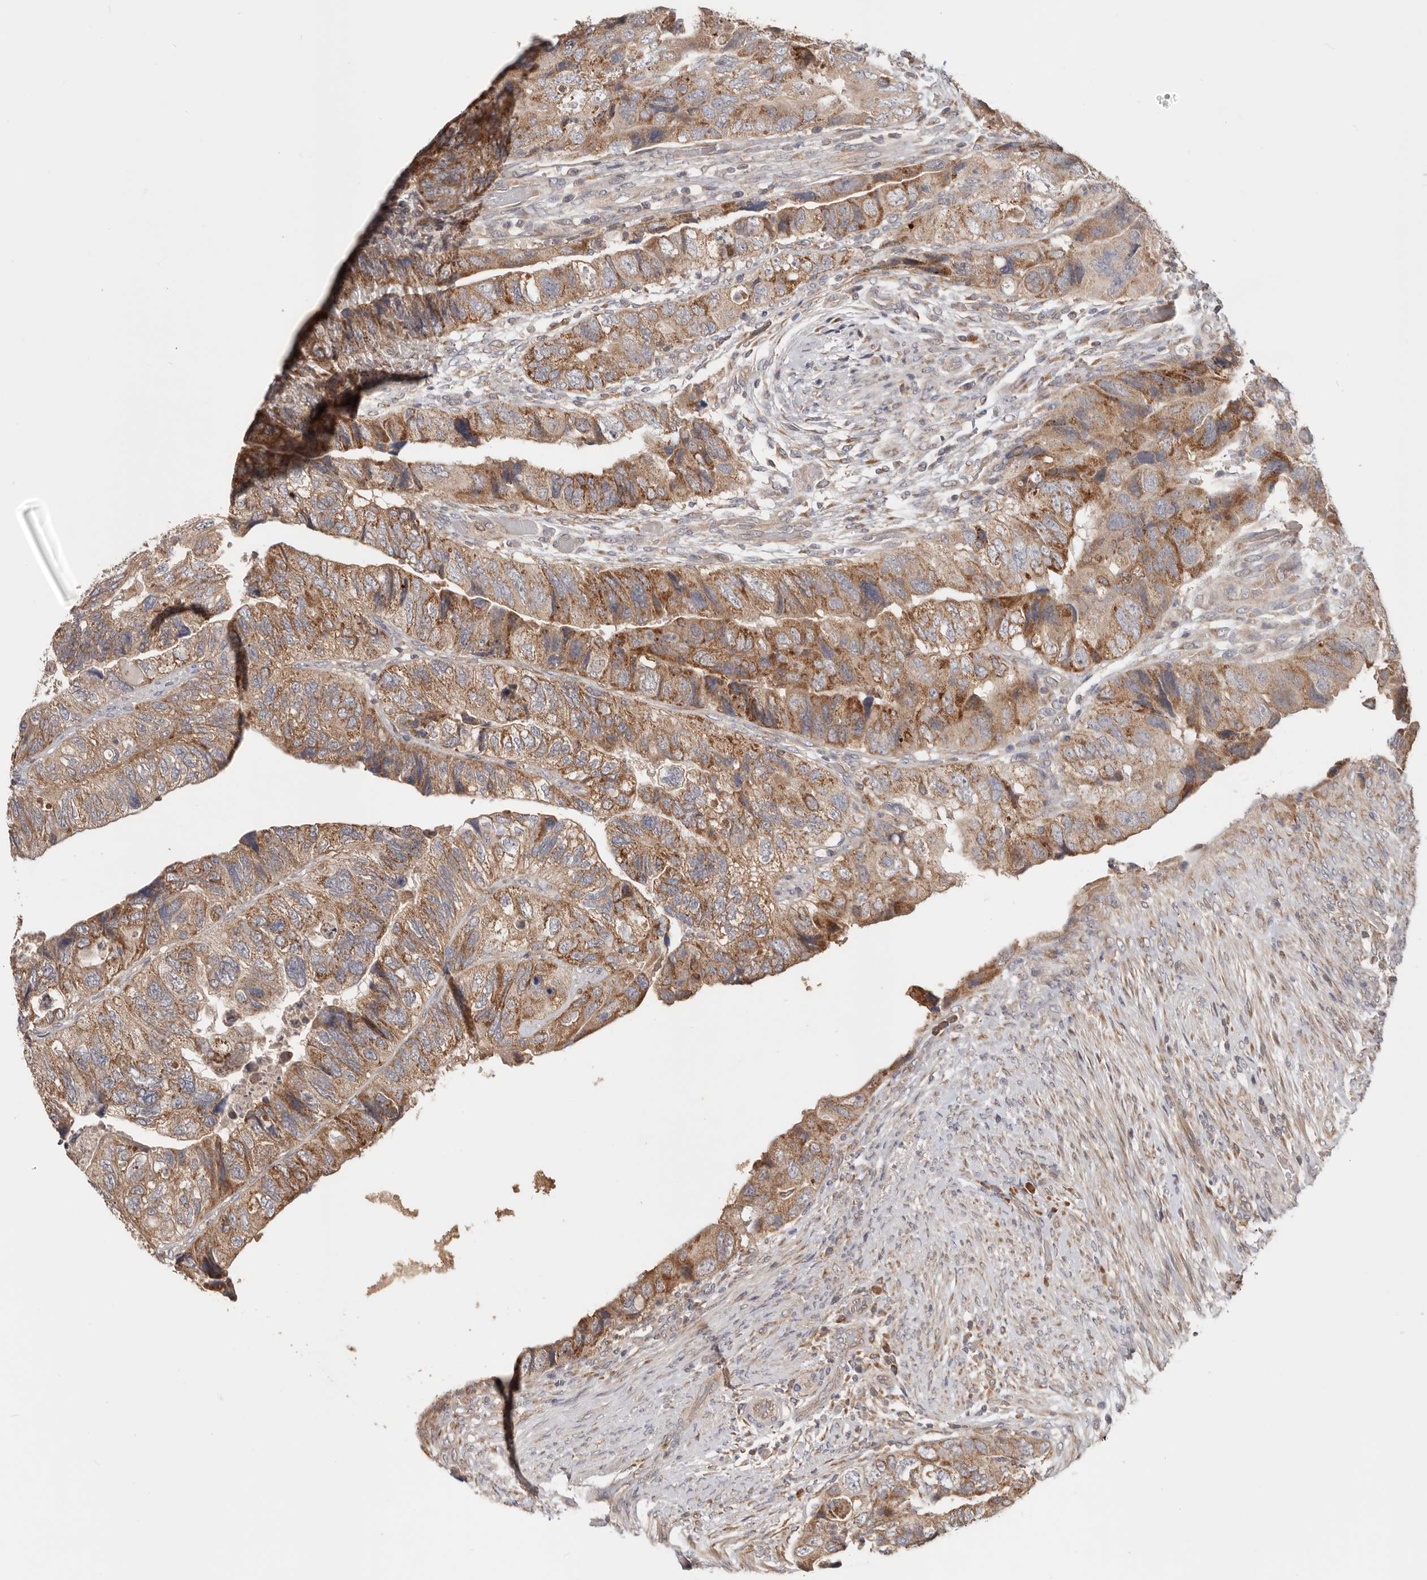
{"staining": {"intensity": "moderate", "quantity": ">75%", "location": "cytoplasmic/membranous"}, "tissue": "colorectal cancer", "cell_type": "Tumor cells", "image_type": "cancer", "snomed": [{"axis": "morphology", "description": "Adenocarcinoma, NOS"}, {"axis": "topography", "description": "Rectum"}], "caption": "IHC staining of colorectal cancer (adenocarcinoma), which displays medium levels of moderate cytoplasmic/membranous positivity in approximately >75% of tumor cells indicating moderate cytoplasmic/membranous protein positivity. The staining was performed using DAB (3,3'-diaminobenzidine) (brown) for protein detection and nuclei were counterstained in hematoxylin (blue).", "gene": "LRP6", "patient": {"sex": "male", "age": 63}}